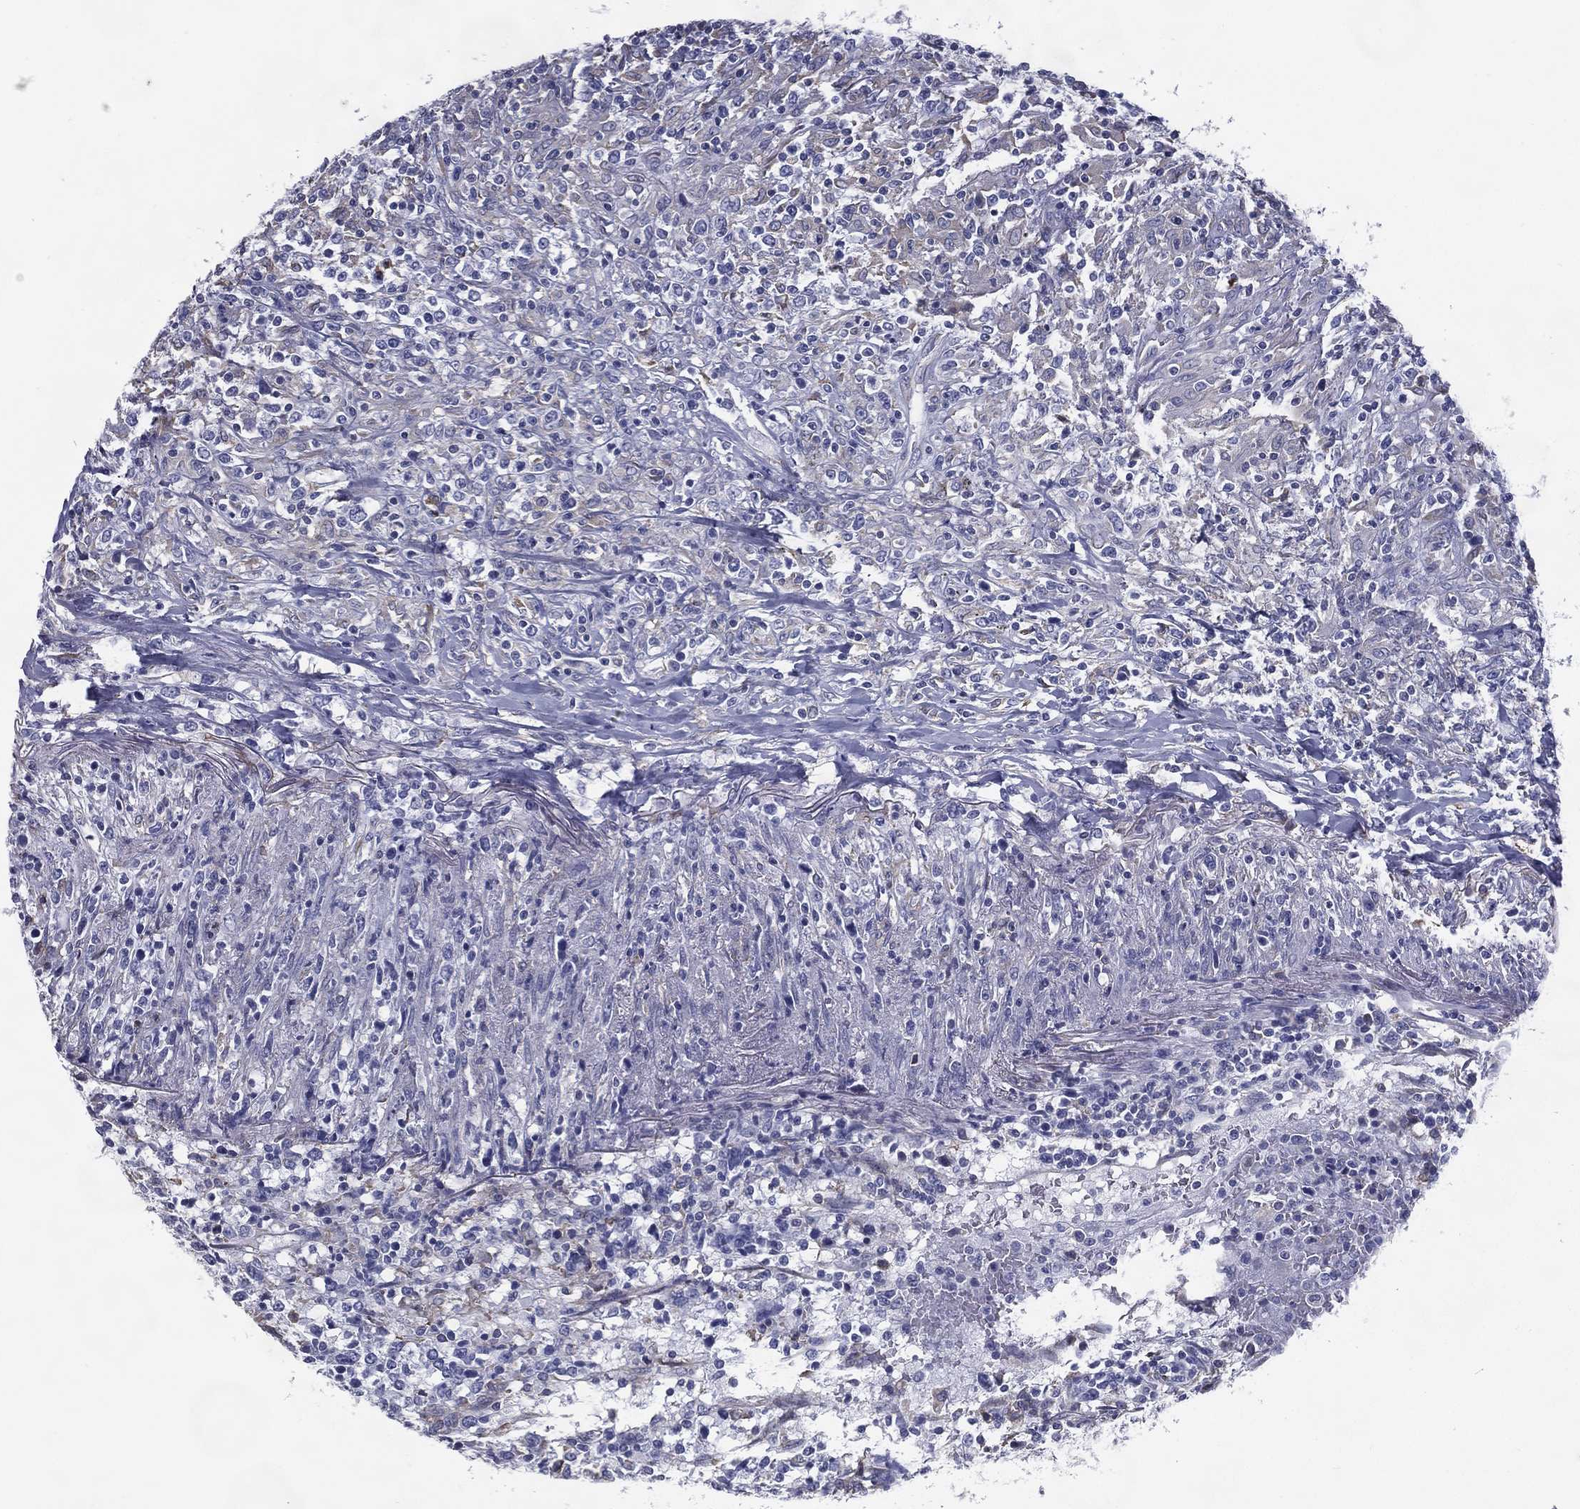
{"staining": {"intensity": "negative", "quantity": "none", "location": "none"}, "tissue": "lymphoma", "cell_type": "Tumor cells", "image_type": "cancer", "snomed": [{"axis": "morphology", "description": "Malignant lymphoma, non-Hodgkin's type, High grade"}, {"axis": "topography", "description": "Lung"}], "caption": "Protein analysis of high-grade malignant lymphoma, non-Hodgkin's type reveals no significant expression in tumor cells. (IHC, brightfield microscopy, high magnification).", "gene": "C19orf18", "patient": {"sex": "male", "age": 79}}